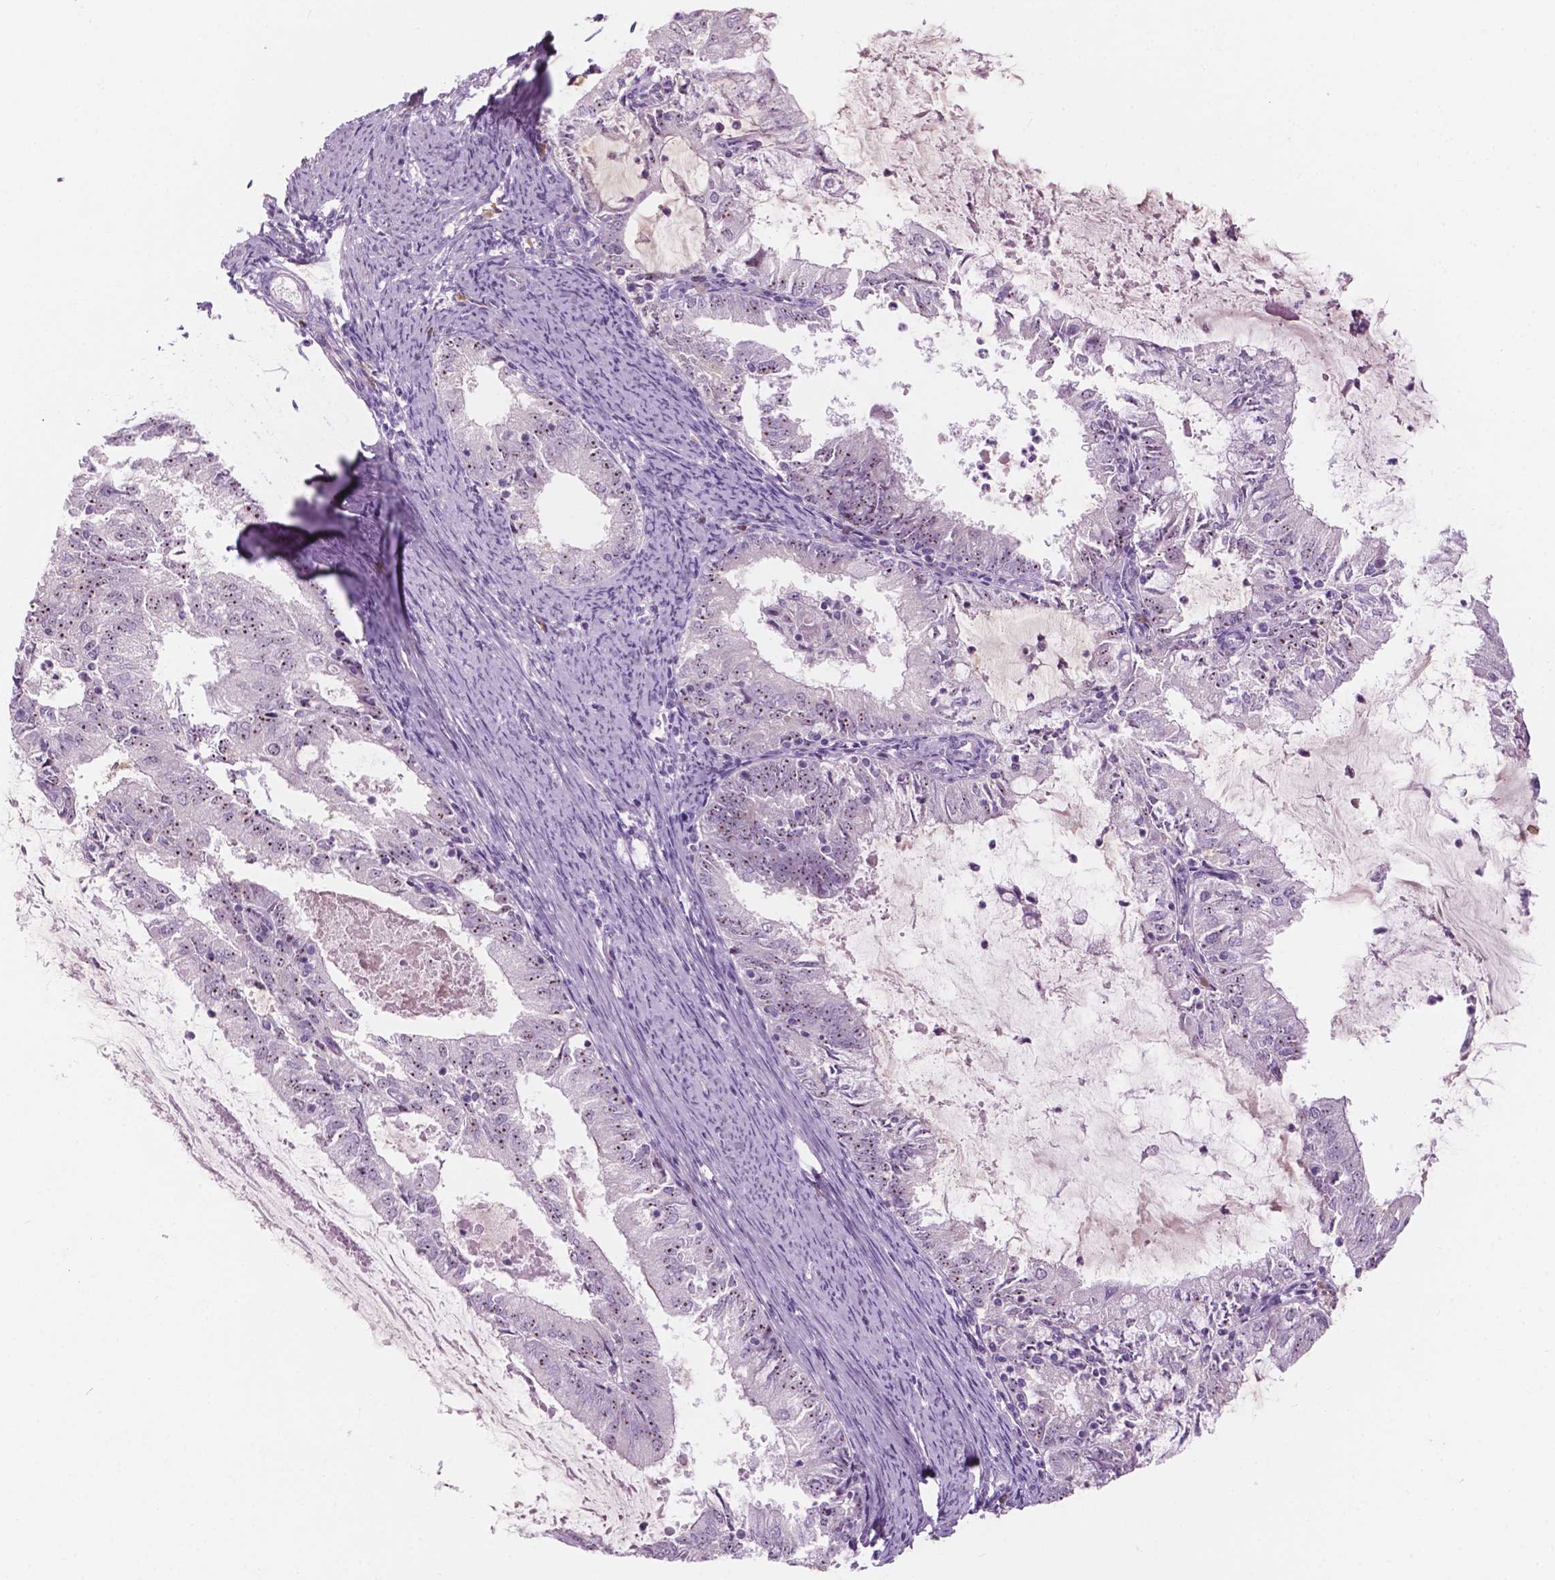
{"staining": {"intensity": "moderate", "quantity": "25%-75%", "location": "nuclear"}, "tissue": "endometrial cancer", "cell_type": "Tumor cells", "image_type": "cancer", "snomed": [{"axis": "morphology", "description": "Adenocarcinoma, NOS"}, {"axis": "topography", "description": "Endometrium"}], "caption": "Protein expression analysis of endometrial cancer (adenocarcinoma) exhibits moderate nuclear staining in approximately 25%-75% of tumor cells.", "gene": "ZNF853", "patient": {"sex": "female", "age": 57}}